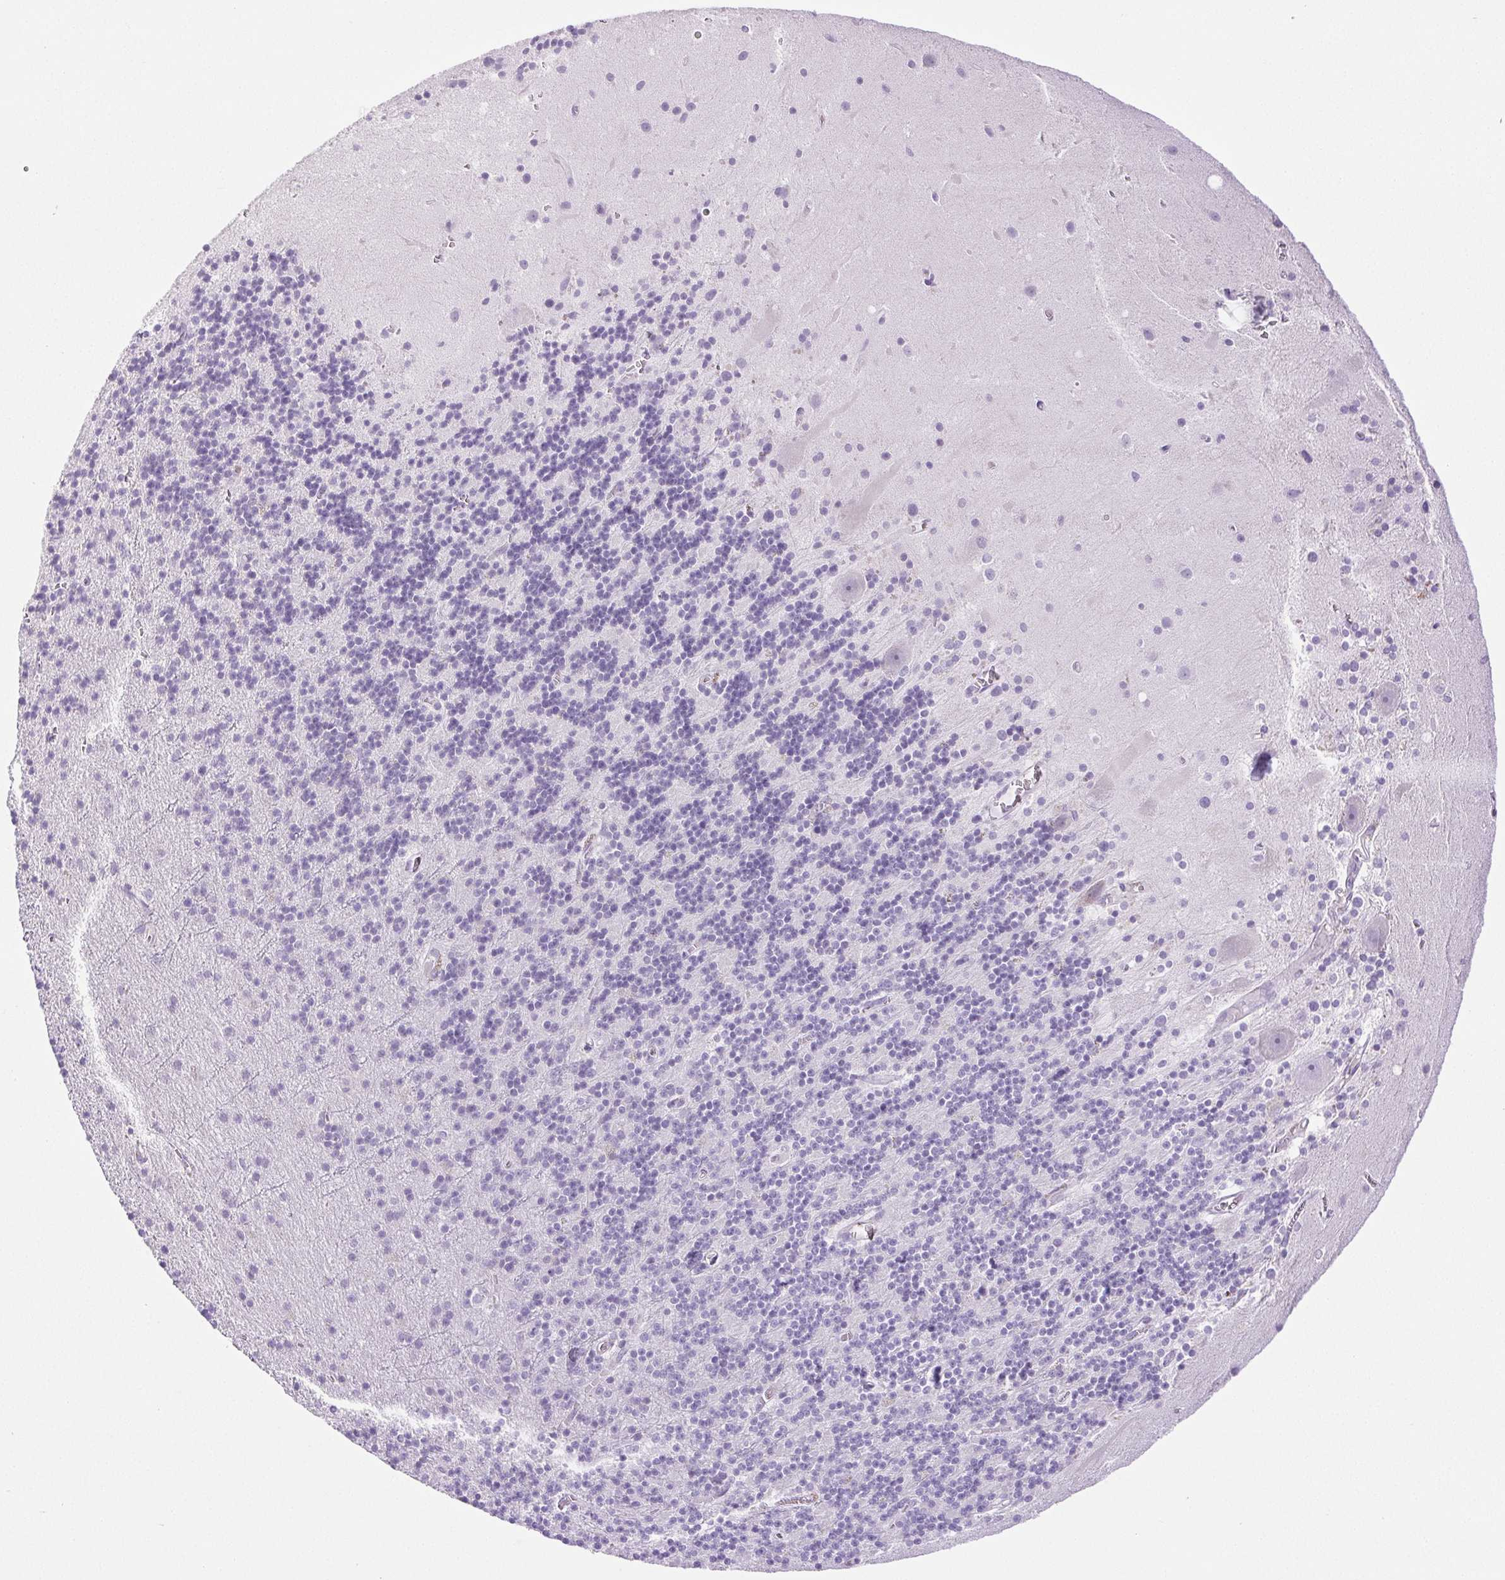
{"staining": {"intensity": "negative", "quantity": "none", "location": "none"}, "tissue": "cerebellum", "cell_type": "Cells in granular layer", "image_type": "normal", "snomed": [{"axis": "morphology", "description": "Normal tissue, NOS"}, {"axis": "topography", "description": "Cerebellum"}], "caption": "Protein analysis of unremarkable cerebellum reveals no significant expression in cells in granular layer. (DAB (3,3'-diaminobenzidine) IHC visualized using brightfield microscopy, high magnification).", "gene": "PAPPA2", "patient": {"sex": "male", "age": 70}}